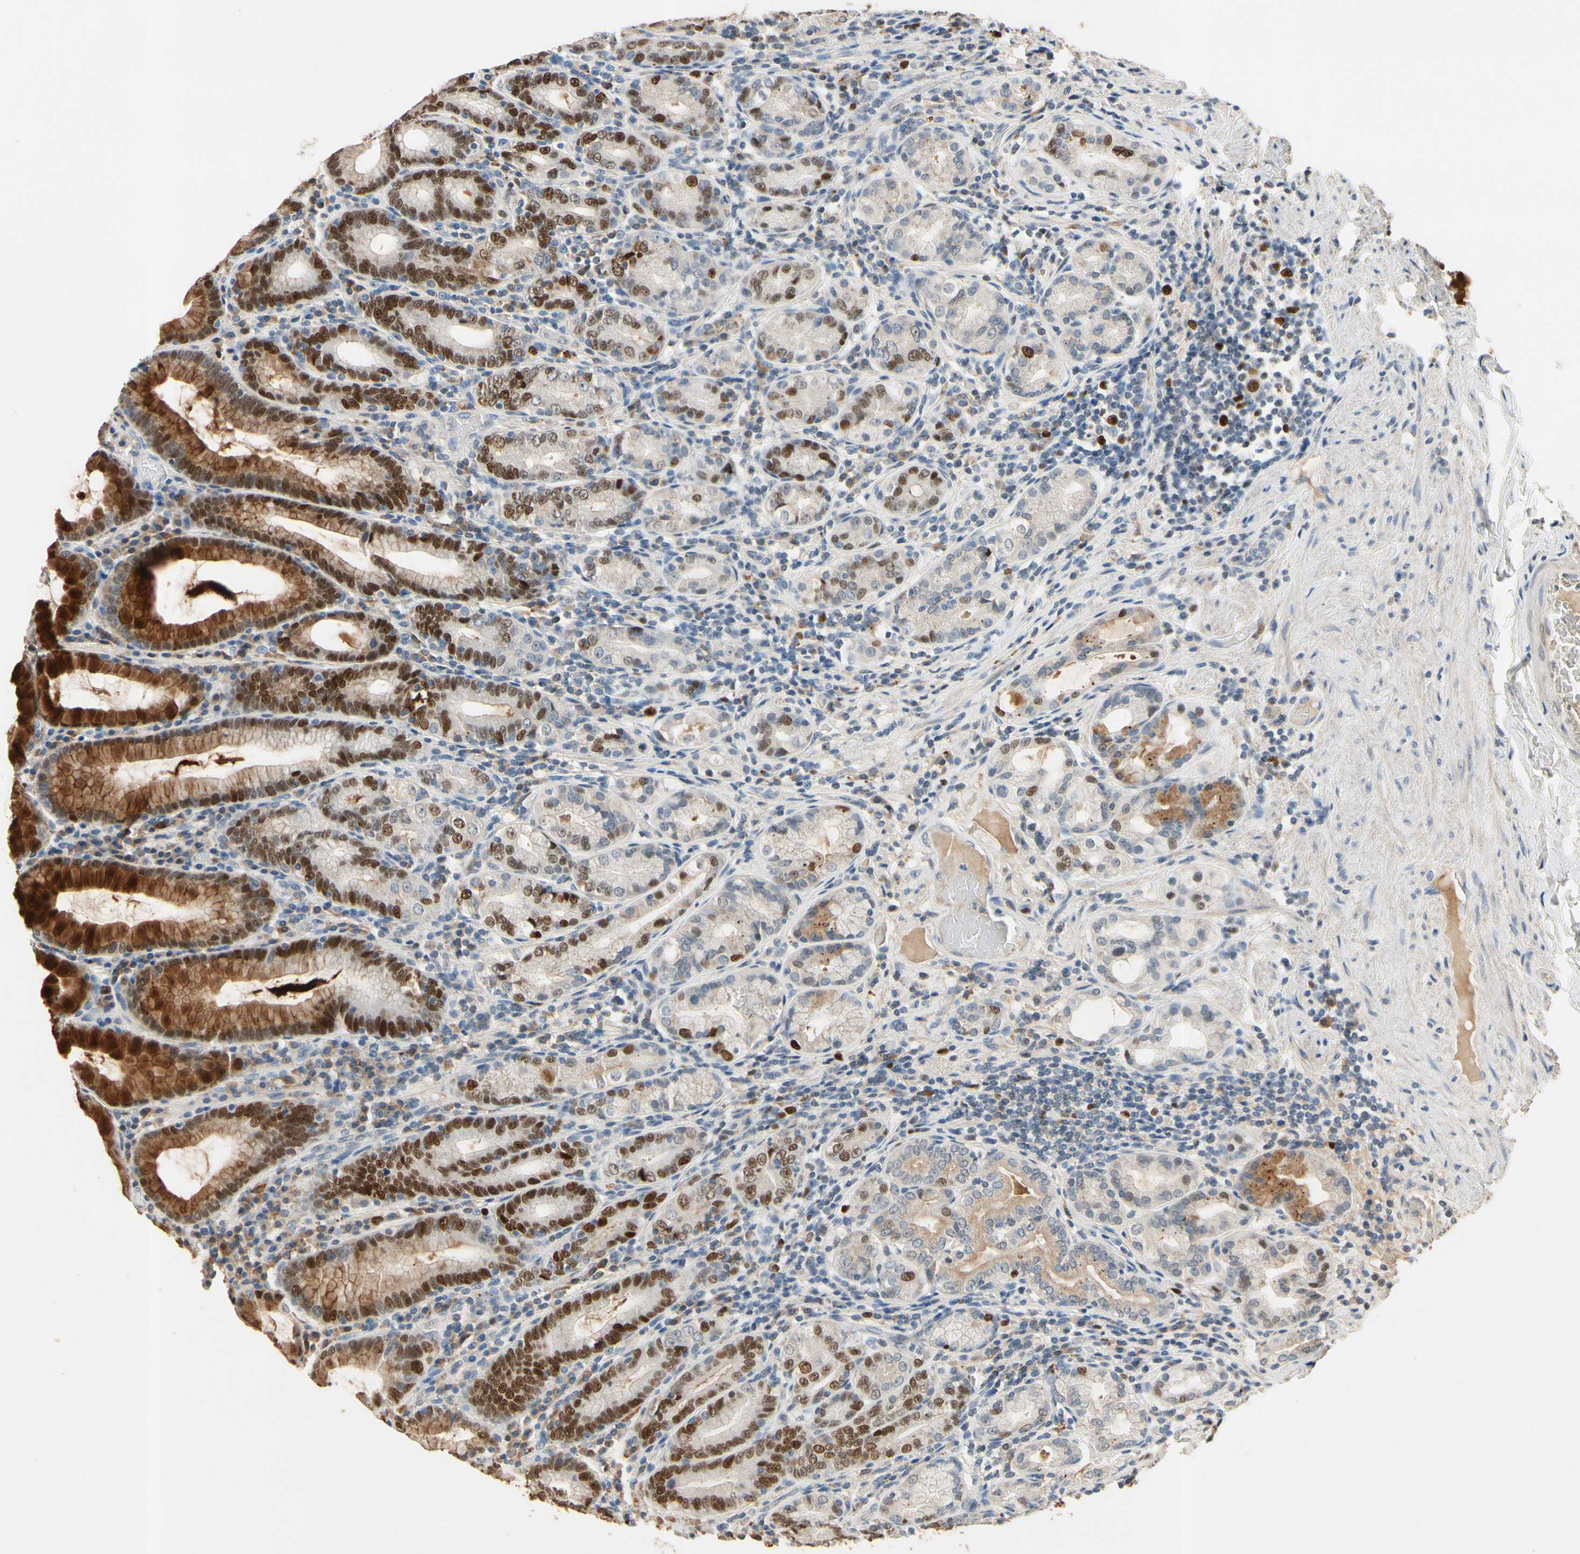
{"staining": {"intensity": "strong", "quantity": "<25%", "location": "cytoplasmic/membranous,nuclear"}, "tissue": "stomach", "cell_type": "Glandular cells", "image_type": "normal", "snomed": [{"axis": "morphology", "description": "Normal tissue, NOS"}, {"axis": "topography", "description": "Stomach, lower"}], "caption": "Normal stomach displays strong cytoplasmic/membranous,nuclear positivity in approximately <25% of glandular cells, visualized by immunohistochemistry. (Brightfield microscopy of DAB IHC at high magnification).", "gene": "ZKSCAN3", "patient": {"sex": "female", "age": 76}}